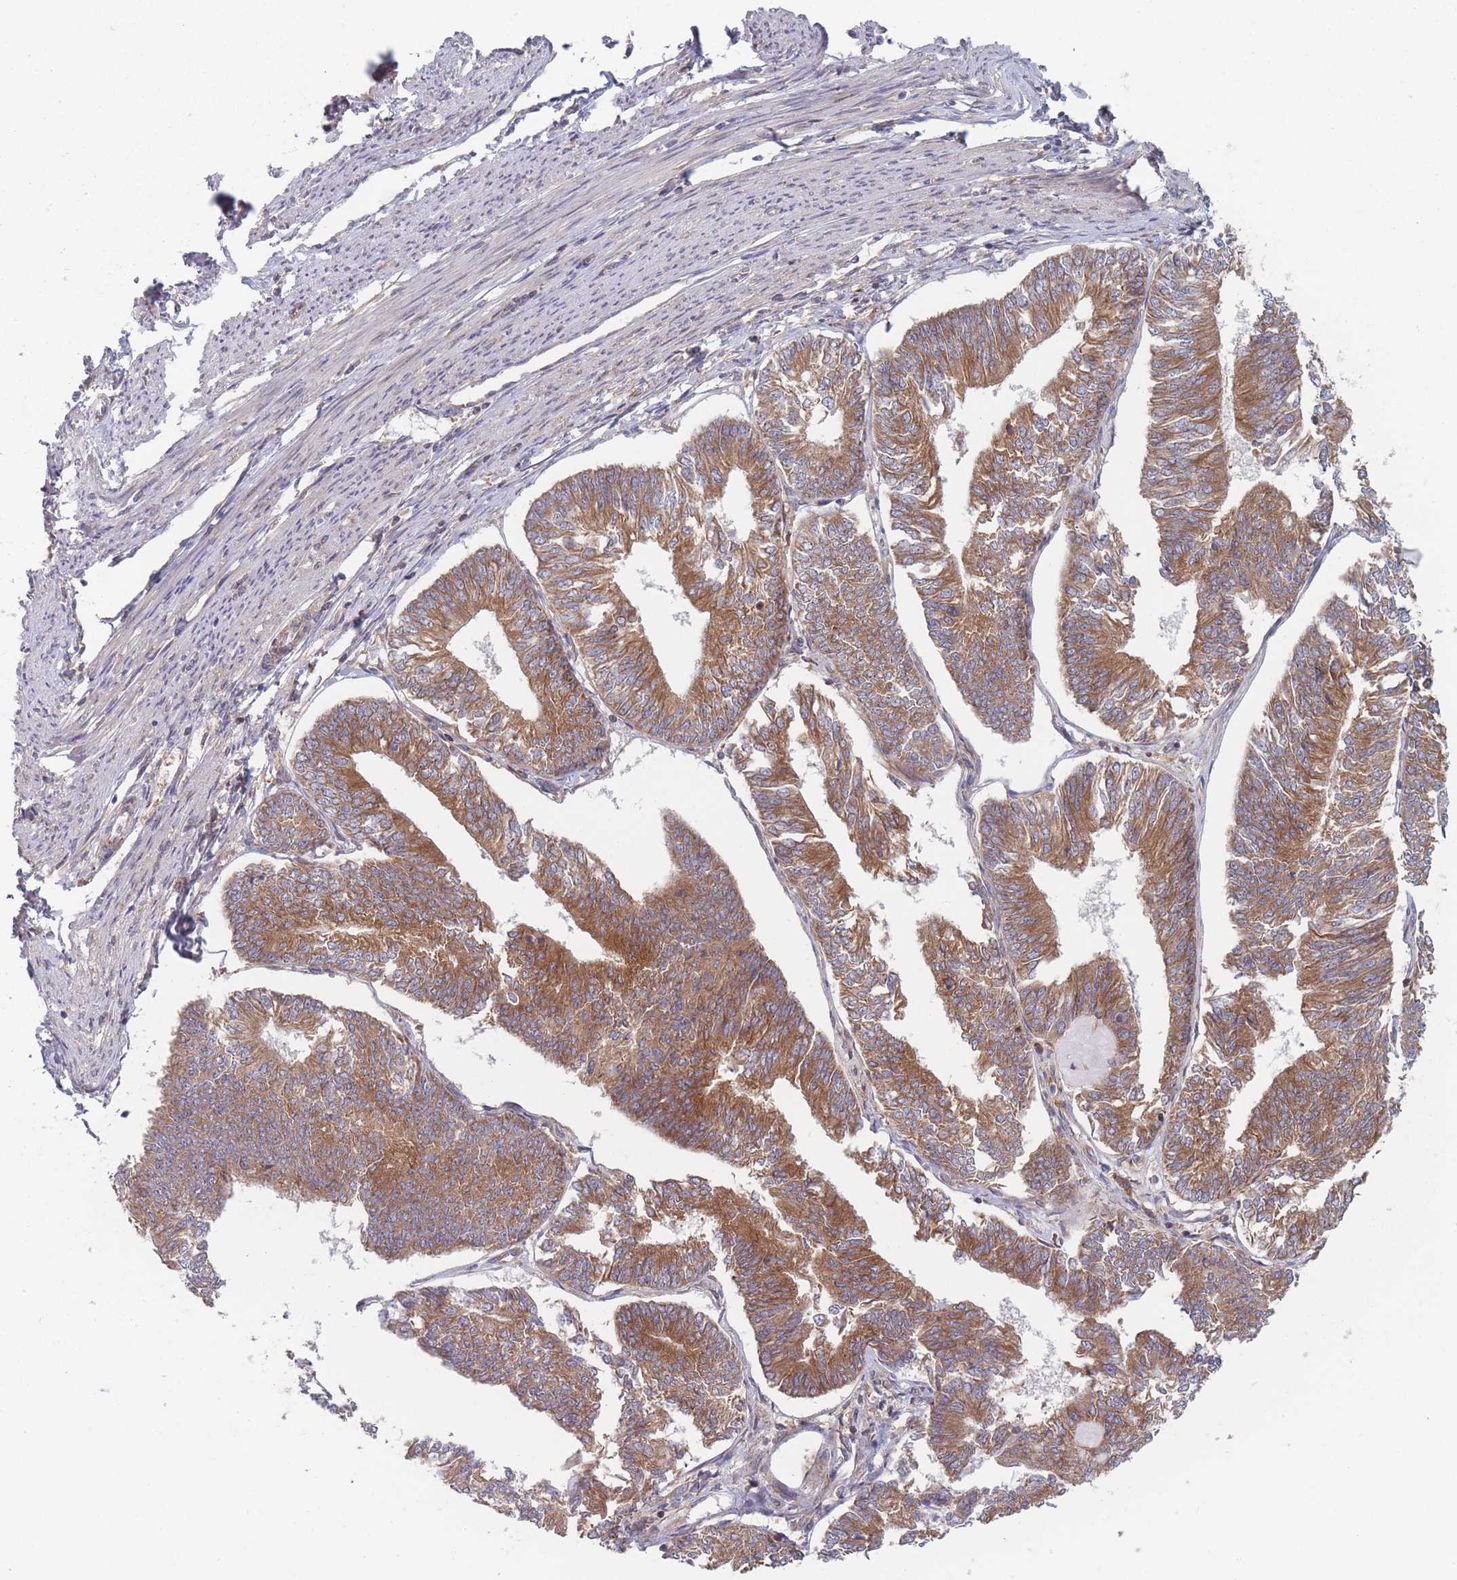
{"staining": {"intensity": "moderate", "quantity": ">75%", "location": "cytoplasmic/membranous"}, "tissue": "endometrial cancer", "cell_type": "Tumor cells", "image_type": "cancer", "snomed": [{"axis": "morphology", "description": "Adenocarcinoma, NOS"}, {"axis": "topography", "description": "Endometrium"}], "caption": "Moderate cytoplasmic/membranous protein expression is present in about >75% of tumor cells in endometrial cancer (adenocarcinoma).", "gene": "KDSR", "patient": {"sex": "female", "age": 58}}